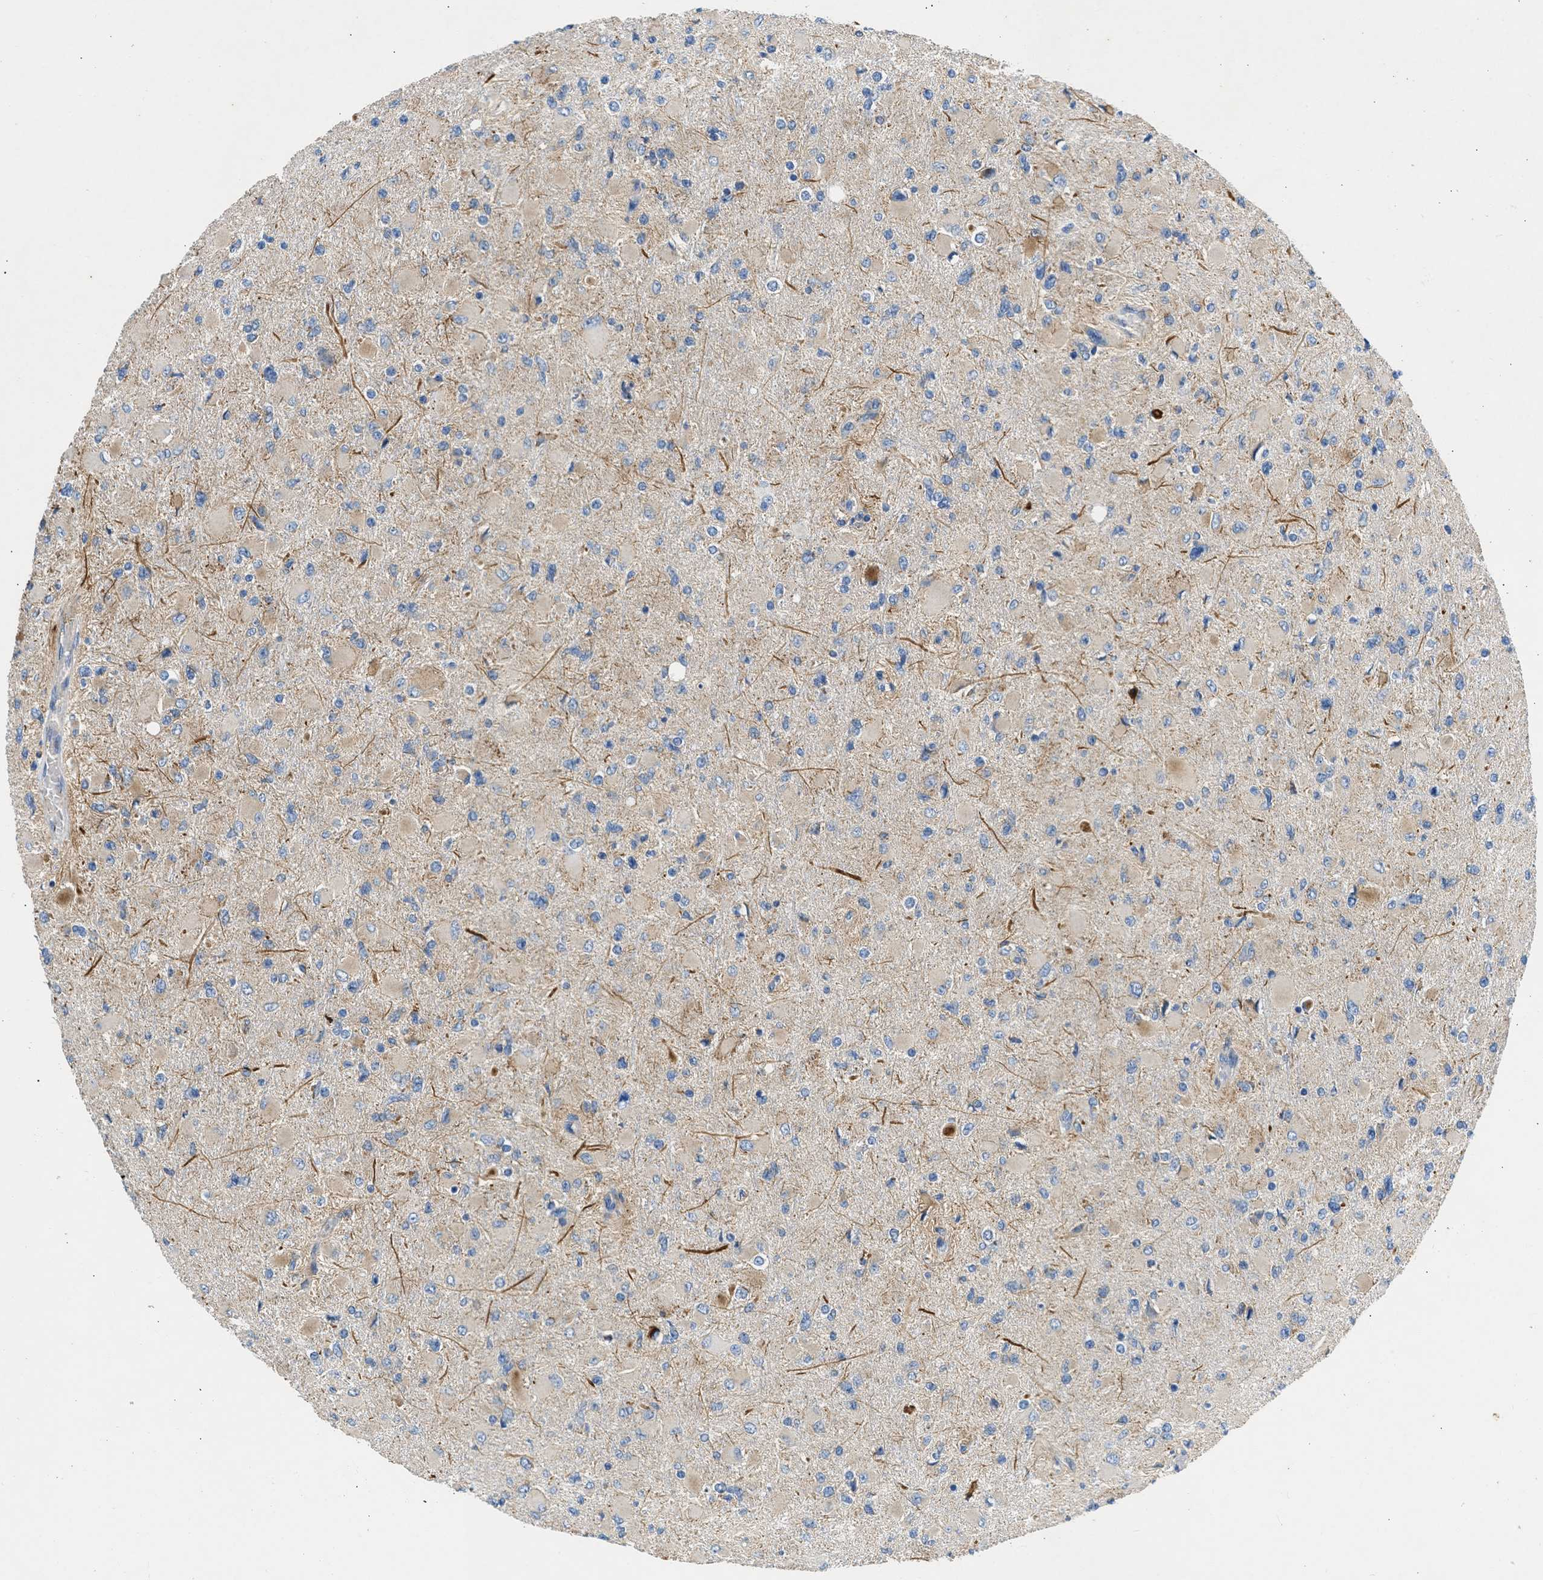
{"staining": {"intensity": "weak", "quantity": "<25%", "location": "cytoplasmic/membranous"}, "tissue": "glioma", "cell_type": "Tumor cells", "image_type": "cancer", "snomed": [{"axis": "morphology", "description": "Glioma, malignant, High grade"}, {"axis": "topography", "description": "Cerebral cortex"}], "caption": "The immunohistochemistry (IHC) micrograph has no significant positivity in tumor cells of glioma tissue.", "gene": "ULK4", "patient": {"sex": "female", "age": 36}}